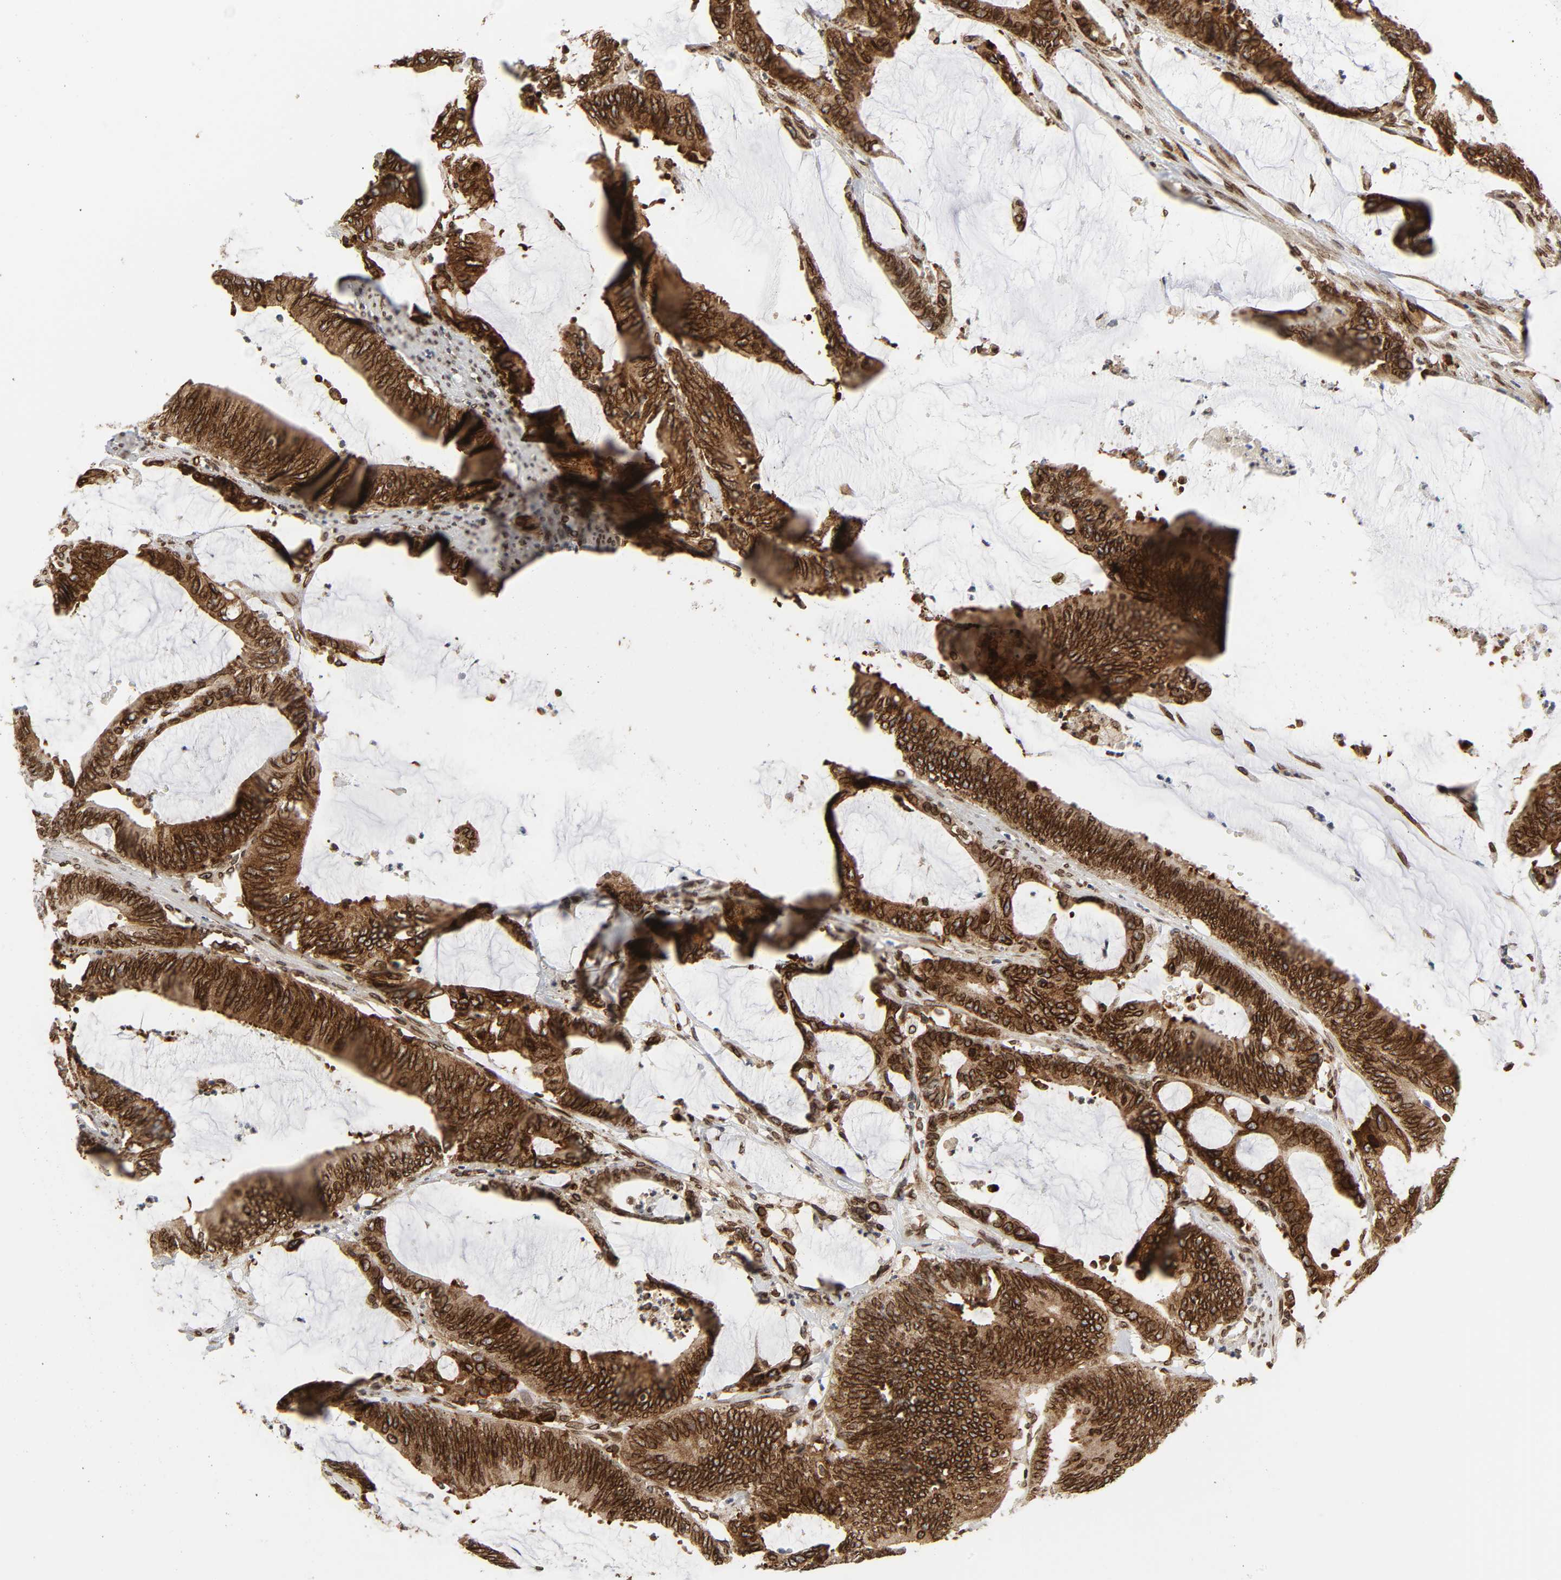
{"staining": {"intensity": "strong", "quantity": ">75%", "location": "cytoplasmic/membranous,nuclear"}, "tissue": "colorectal cancer", "cell_type": "Tumor cells", "image_type": "cancer", "snomed": [{"axis": "morphology", "description": "Adenocarcinoma, NOS"}, {"axis": "topography", "description": "Rectum"}], "caption": "Strong cytoplasmic/membranous and nuclear staining is appreciated in about >75% of tumor cells in colorectal cancer (adenocarcinoma).", "gene": "RANGAP1", "patient": {"sex": "female", "age": 66}}